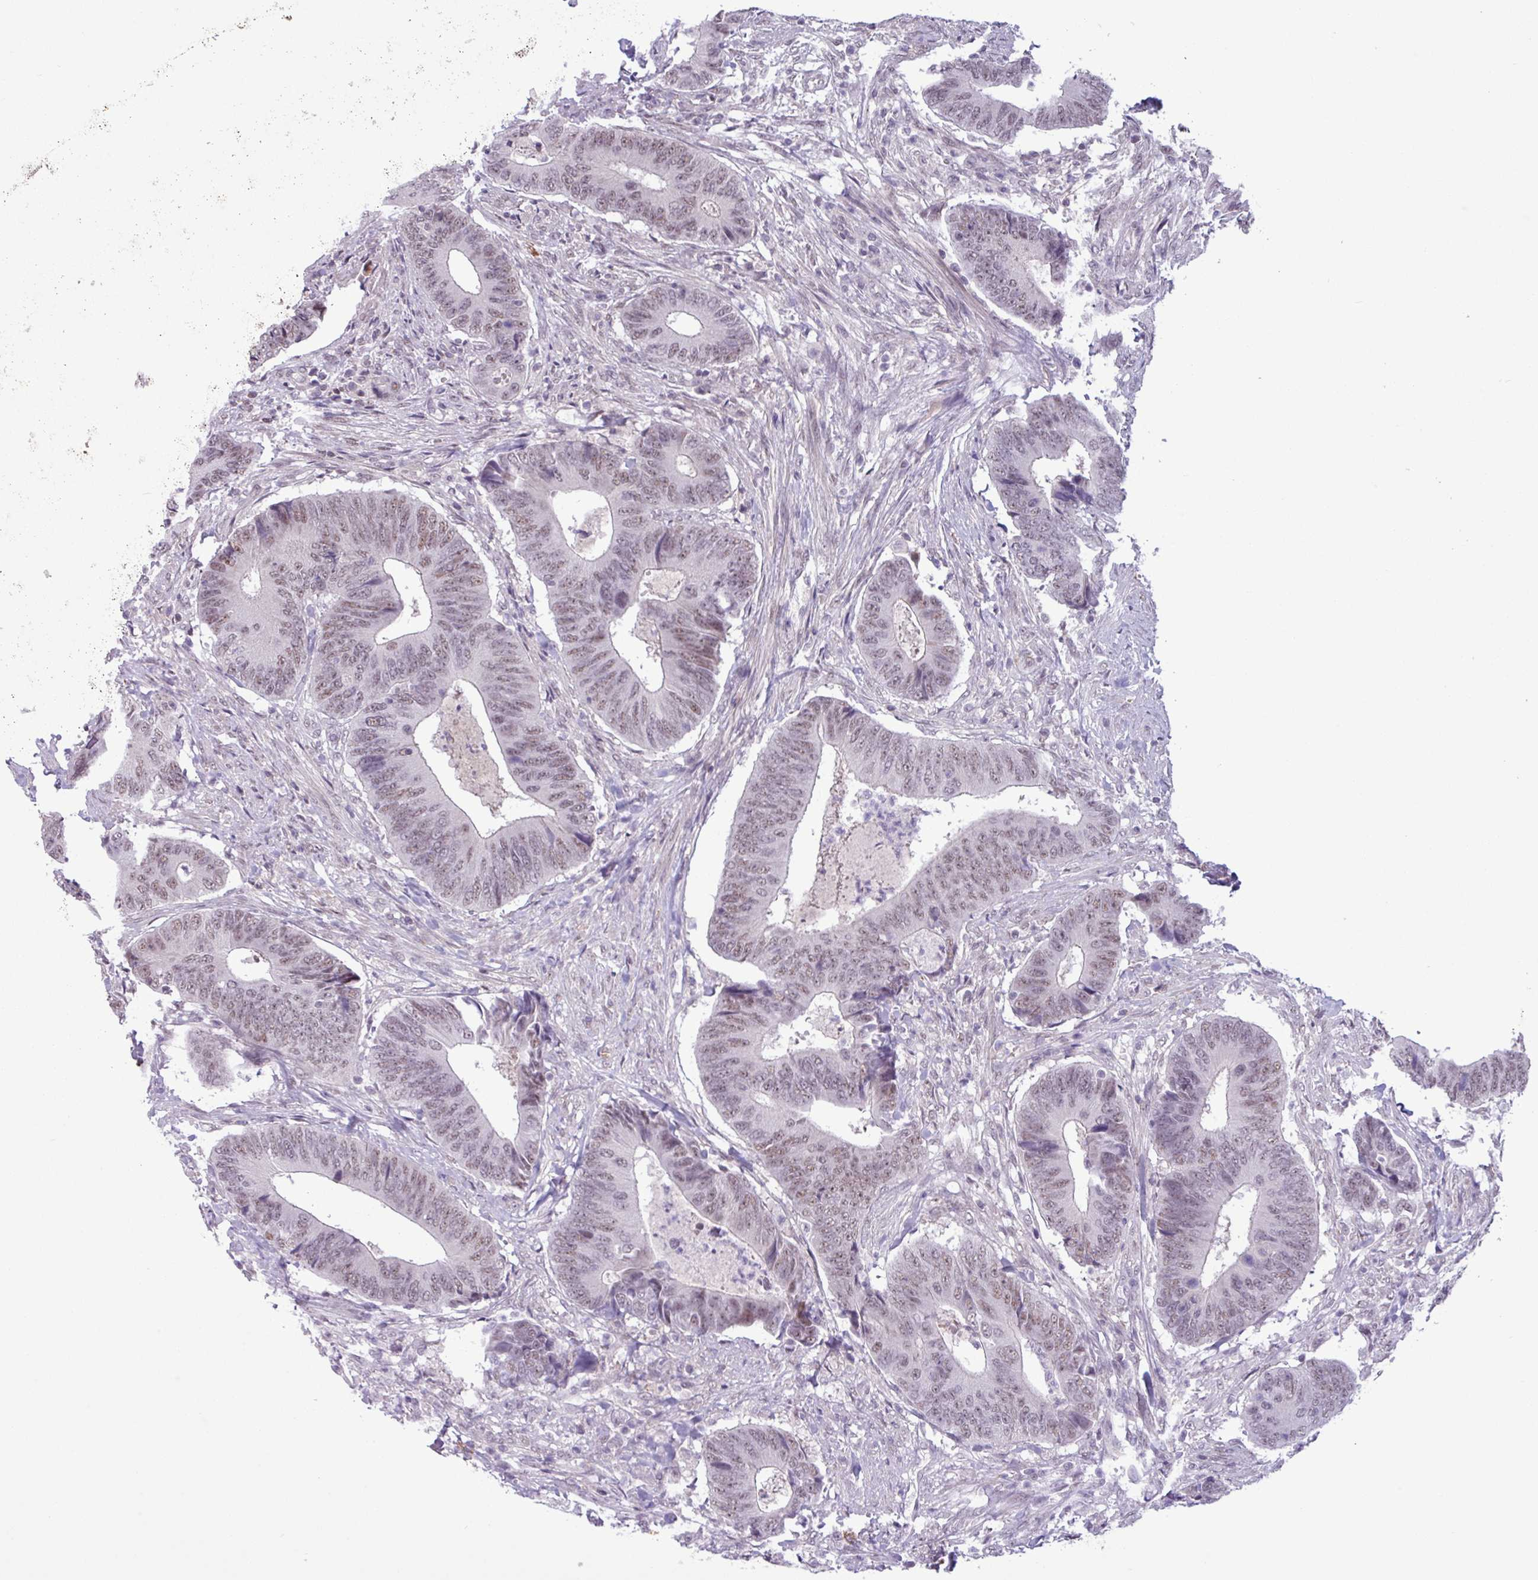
{"staining": {"intensity": "weak", "quantity": "25%-75%", "location": "nuclear"}, "tissue": "colorectal cancer", "cell_type": "Tumor cells", "image_type": "cancer", "snomed": [{"axis": "morphology", "description": "Adenocarcinoma, NOS"}, {"axis": "topography", "description": "Colon"}], "caption": "There is low levels of weak nuclear expression in tumor cells of colorectal adenocarcinoma, as demonstrated by immunohistochemical staining (brown color).", "gene": "NOTCH2", "patient": {"sex": "male", "age": 87}}